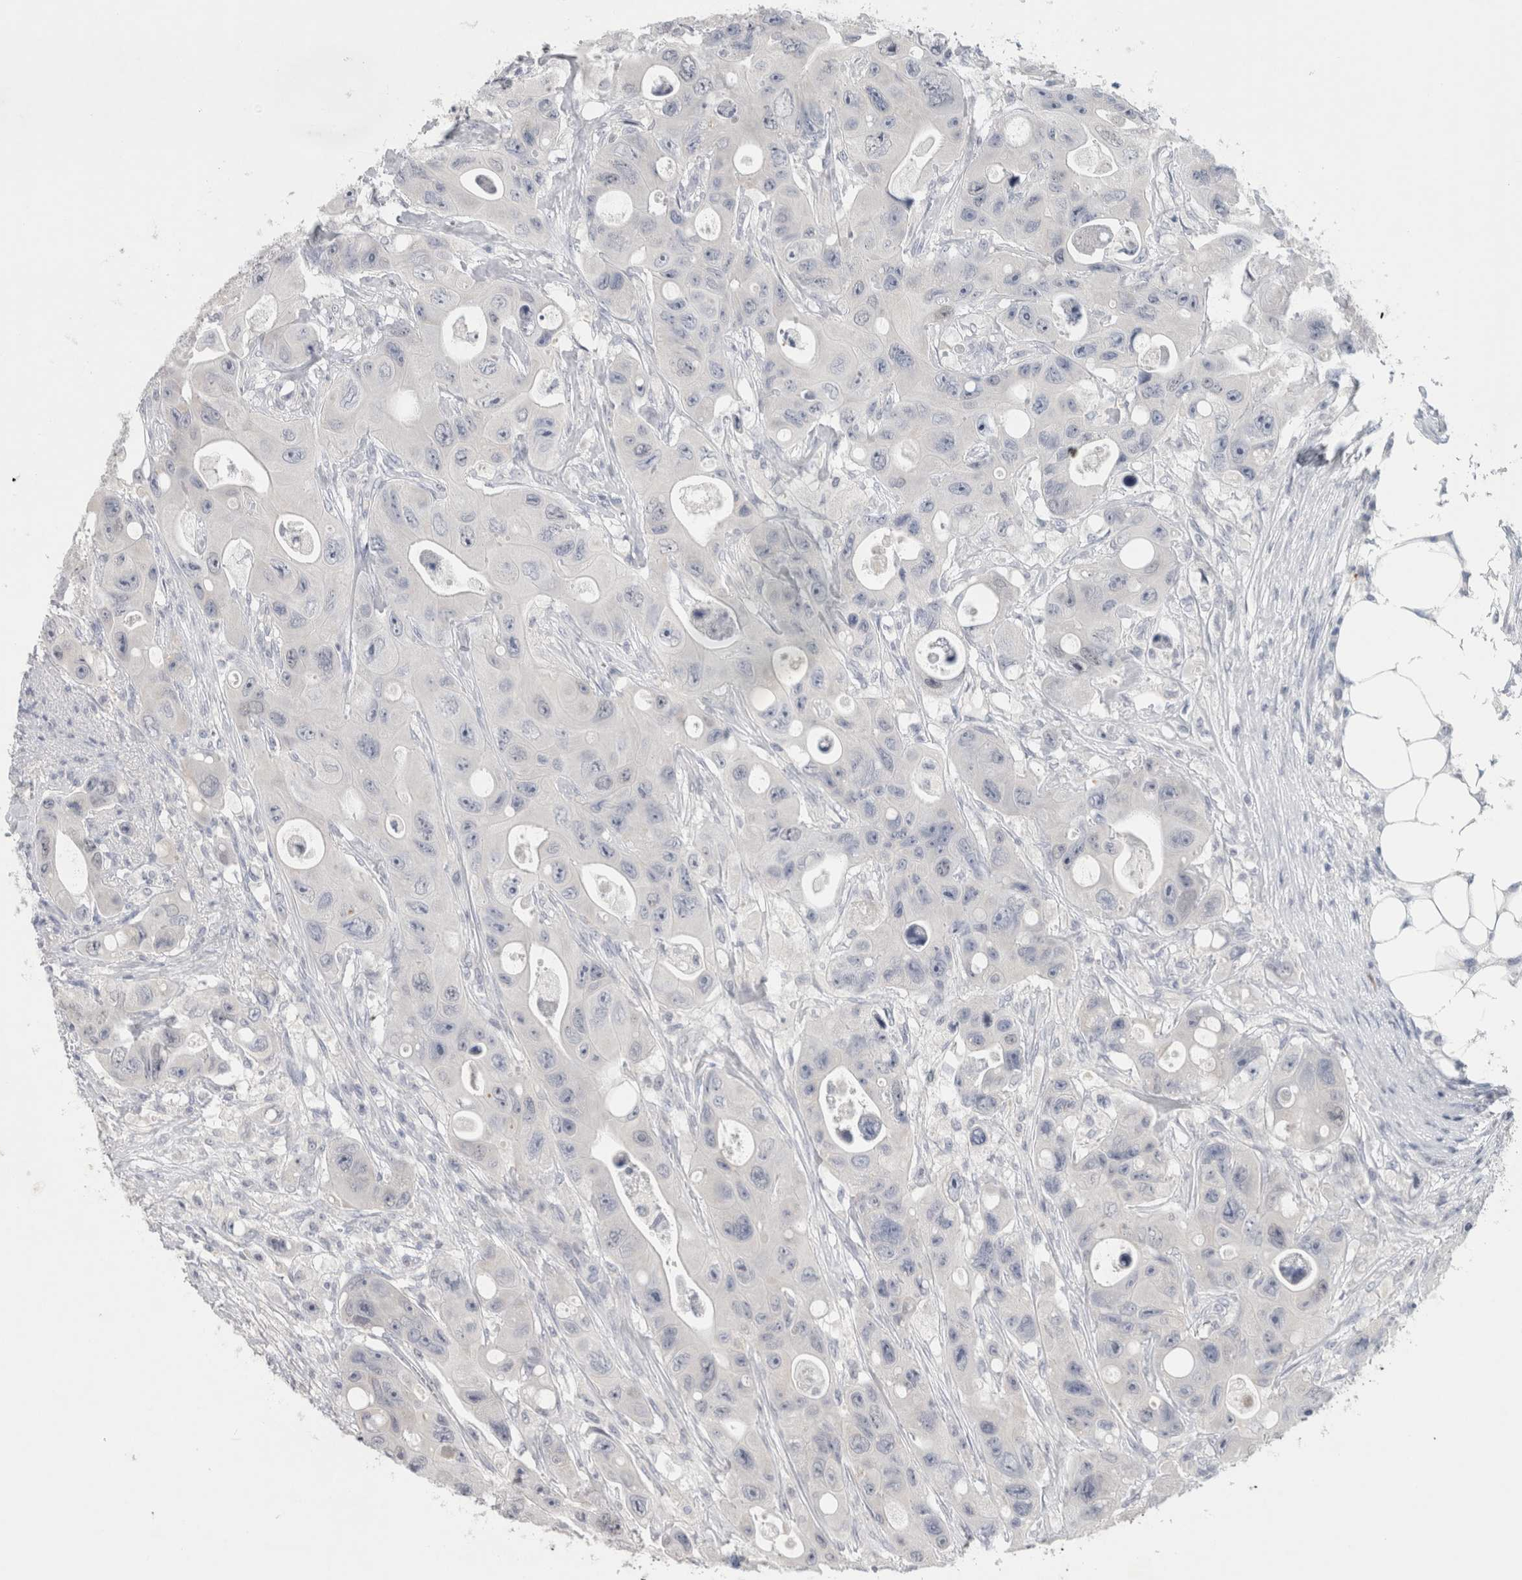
{"staining": {"intensity": "negative", "quantity": "none", "location": "none"}, "tissue": "colorectal cancer", "cell_type": "Tumor cells", "image_type": "cancer", "snomed": [{"axis": "morphology", "description": "Adenocarcinoma, NOS"}, {"axis": "topography", "description": "Colon"}], "caption": "DAB immunohistochemical staining of colorectal cancer displays no significant expression in tumor cells.", "gene": "TONSL", "patient": {"sex": "female", "age": 46}}